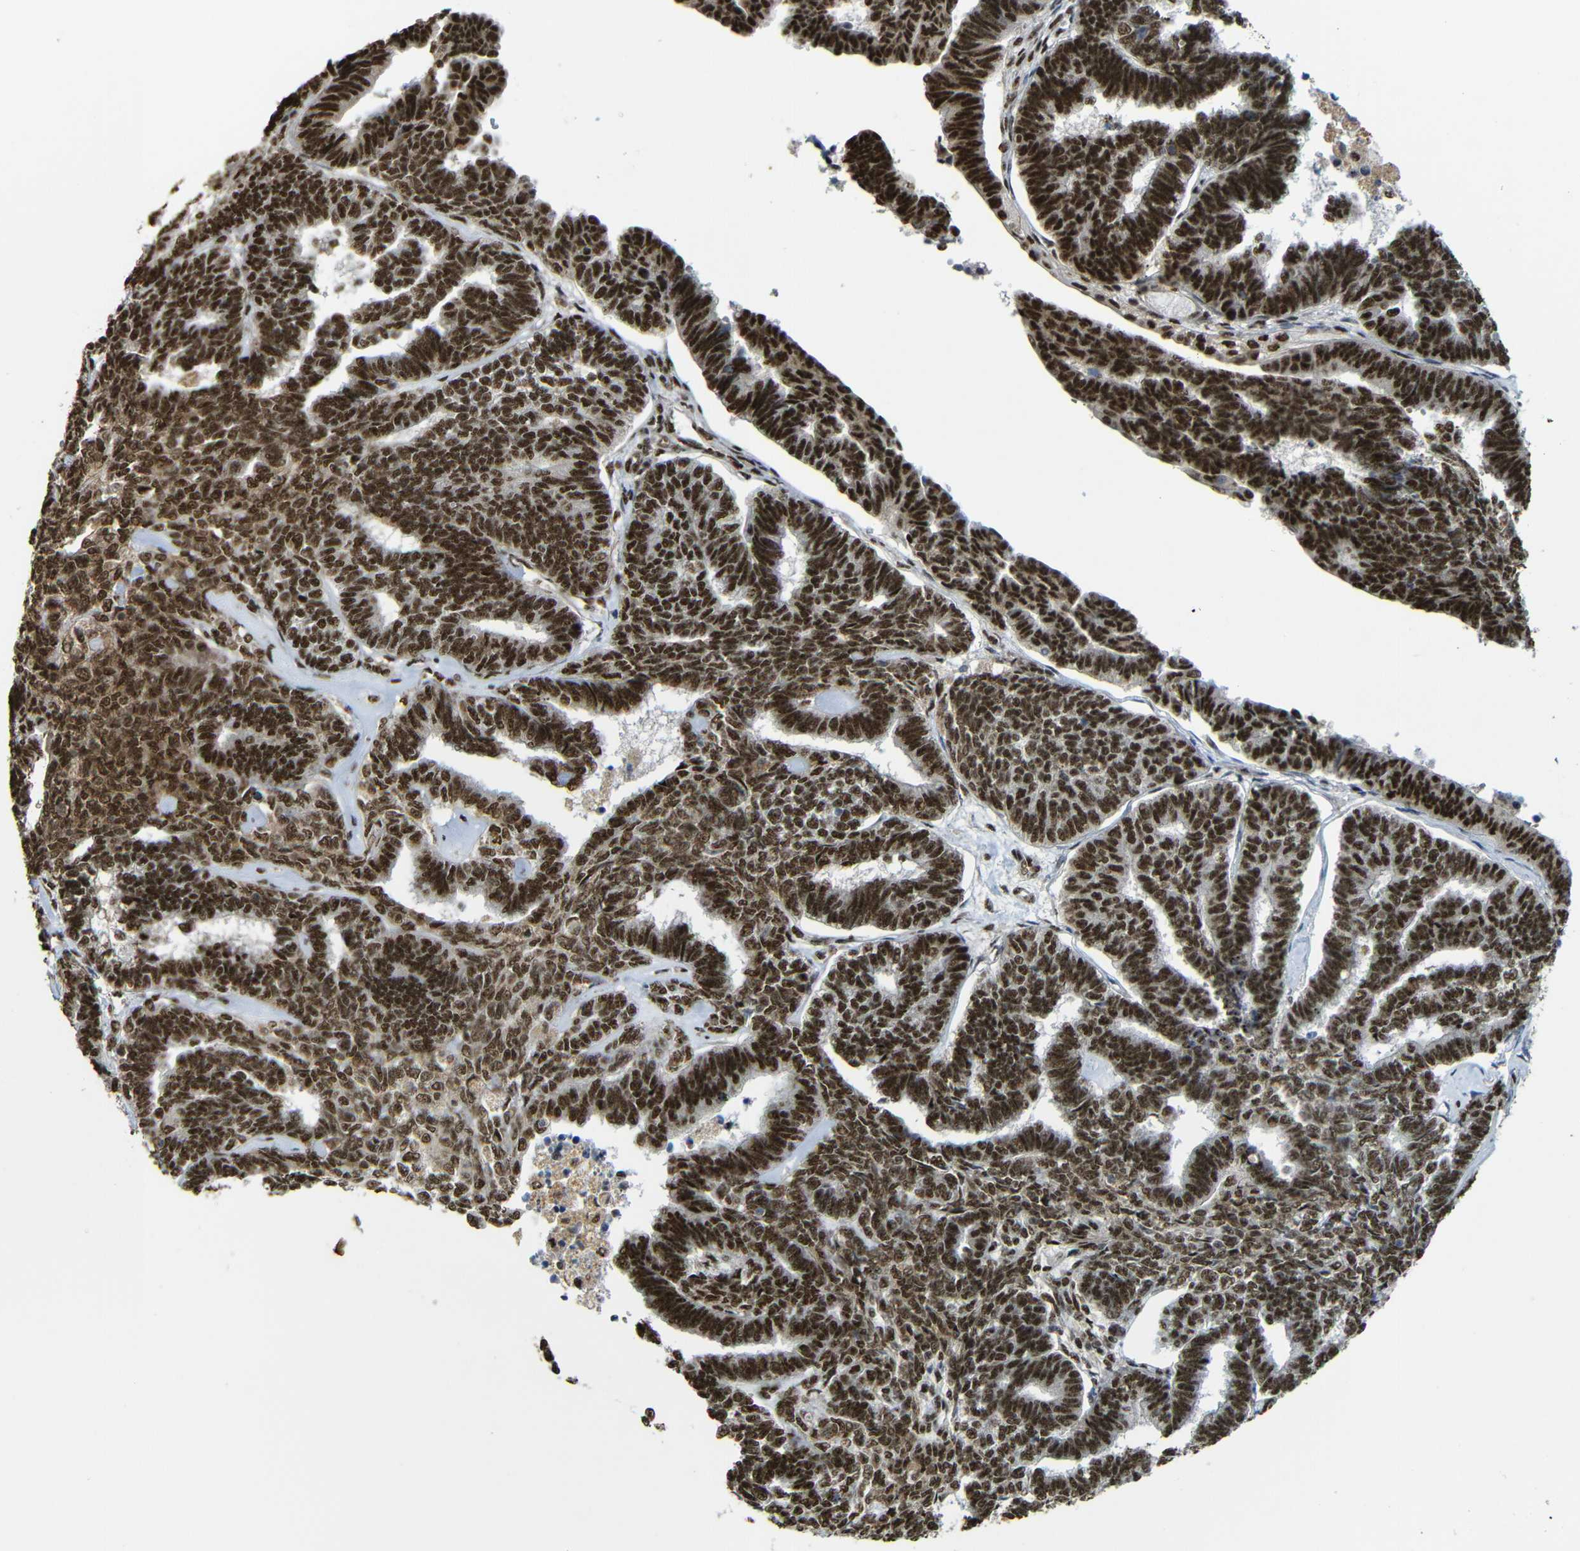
{"staining": {"intensity": "strong", "quantity": ">75%", "location": "cytoplasmic/membranous,nuclear"}, "tissue": "endometrial cancer", "cell_type": "Tumor cells", "image_type": "cancer", "snomed": [{"axis": "morphology", "description": "Adenocarcinoma, NOS"}, {"axis": "topography", "description": "Endometrium"}], "caption": "About >75% of tumor cells in adenocarcinoma (endometrial) reveal strong cytoplasmic/membranous and nuclear protein expression as visualized by brown immunohistochemical staining.", "gene": "TCF7L2", "patient": {"sex": "female", "age": 70}}